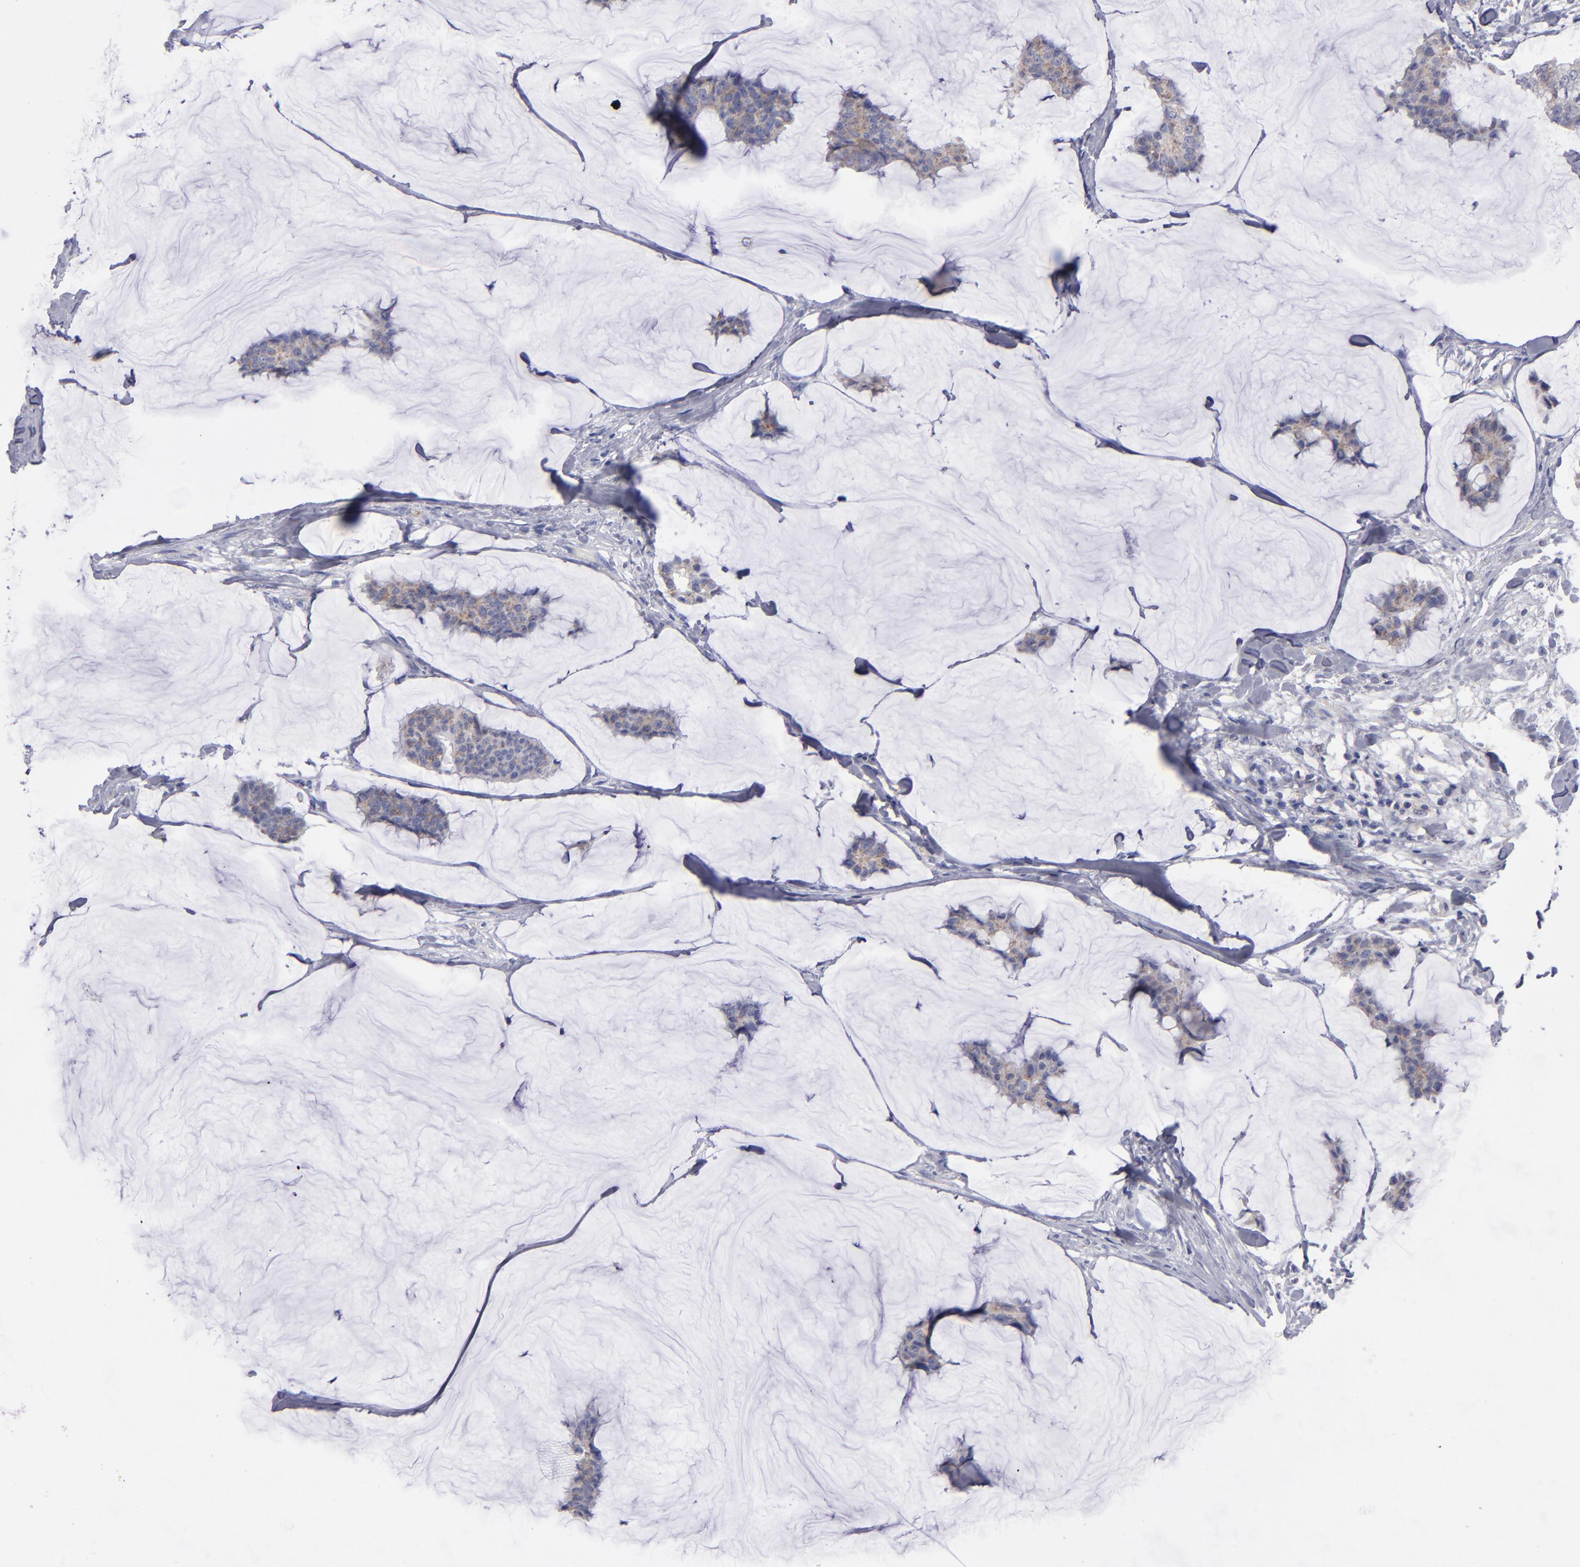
{"staining": {"intensity": "weak", "quantity": ">75%", "location": "cytoplasmic/membranous"}, "tissue": "breast cancer", "cell_type": "Tumor cells", "image_type": "cancer", "snomed": [{"axis": "morphology", "description": "Duct carcinoma"}, {"axis": "topography", "description": "Breast"}], "caption": "Protein staining exhibits weak cytoplasmic/membranous expression in approximately >75% of tumor cells in breast infiltrating ductal carcinoma. The staining was performed using DAB, with brown indicating positive protein expression. Nuclei are stained blue with hematoxylin.", "gene": "FGR", "patient": {"sex": "female", "age": 93}}